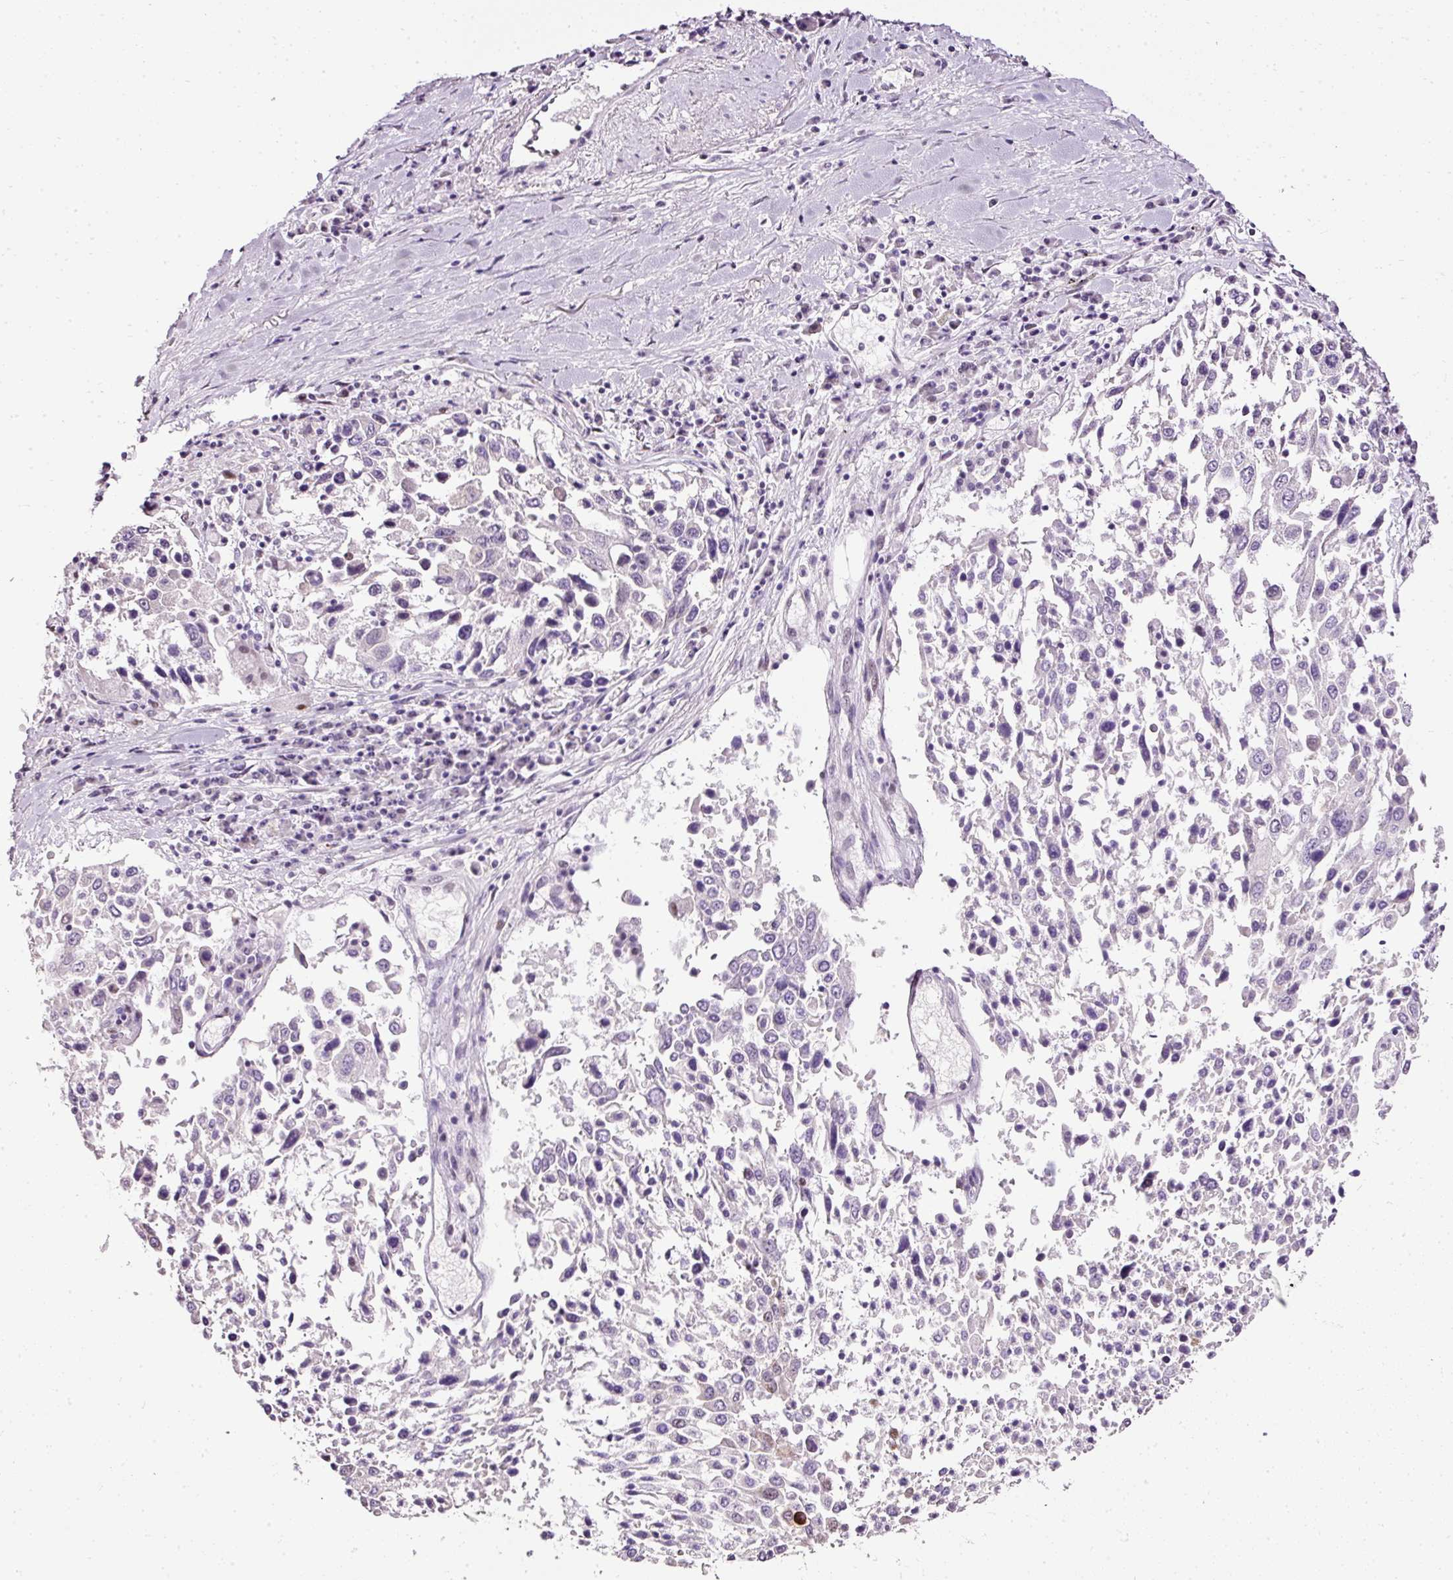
{"staining": {"intensity": "weak", "quantity": "<25%", "location": "nuclear"}, "tissue": "lung cancer", "cell_type": "Tumor cells", "image_type": "cancer", "snomed": [{"axis": "morphology", "description": "Squamous cell carcinoma, NOS"}, {"axis": "topography", "description": "Lung"}], "caption": "Tumor cells show no significant expression in lung squamous cell carcinoma.", "gene": "PDE6B", "patient": {"sex": "male", "age": 65}}